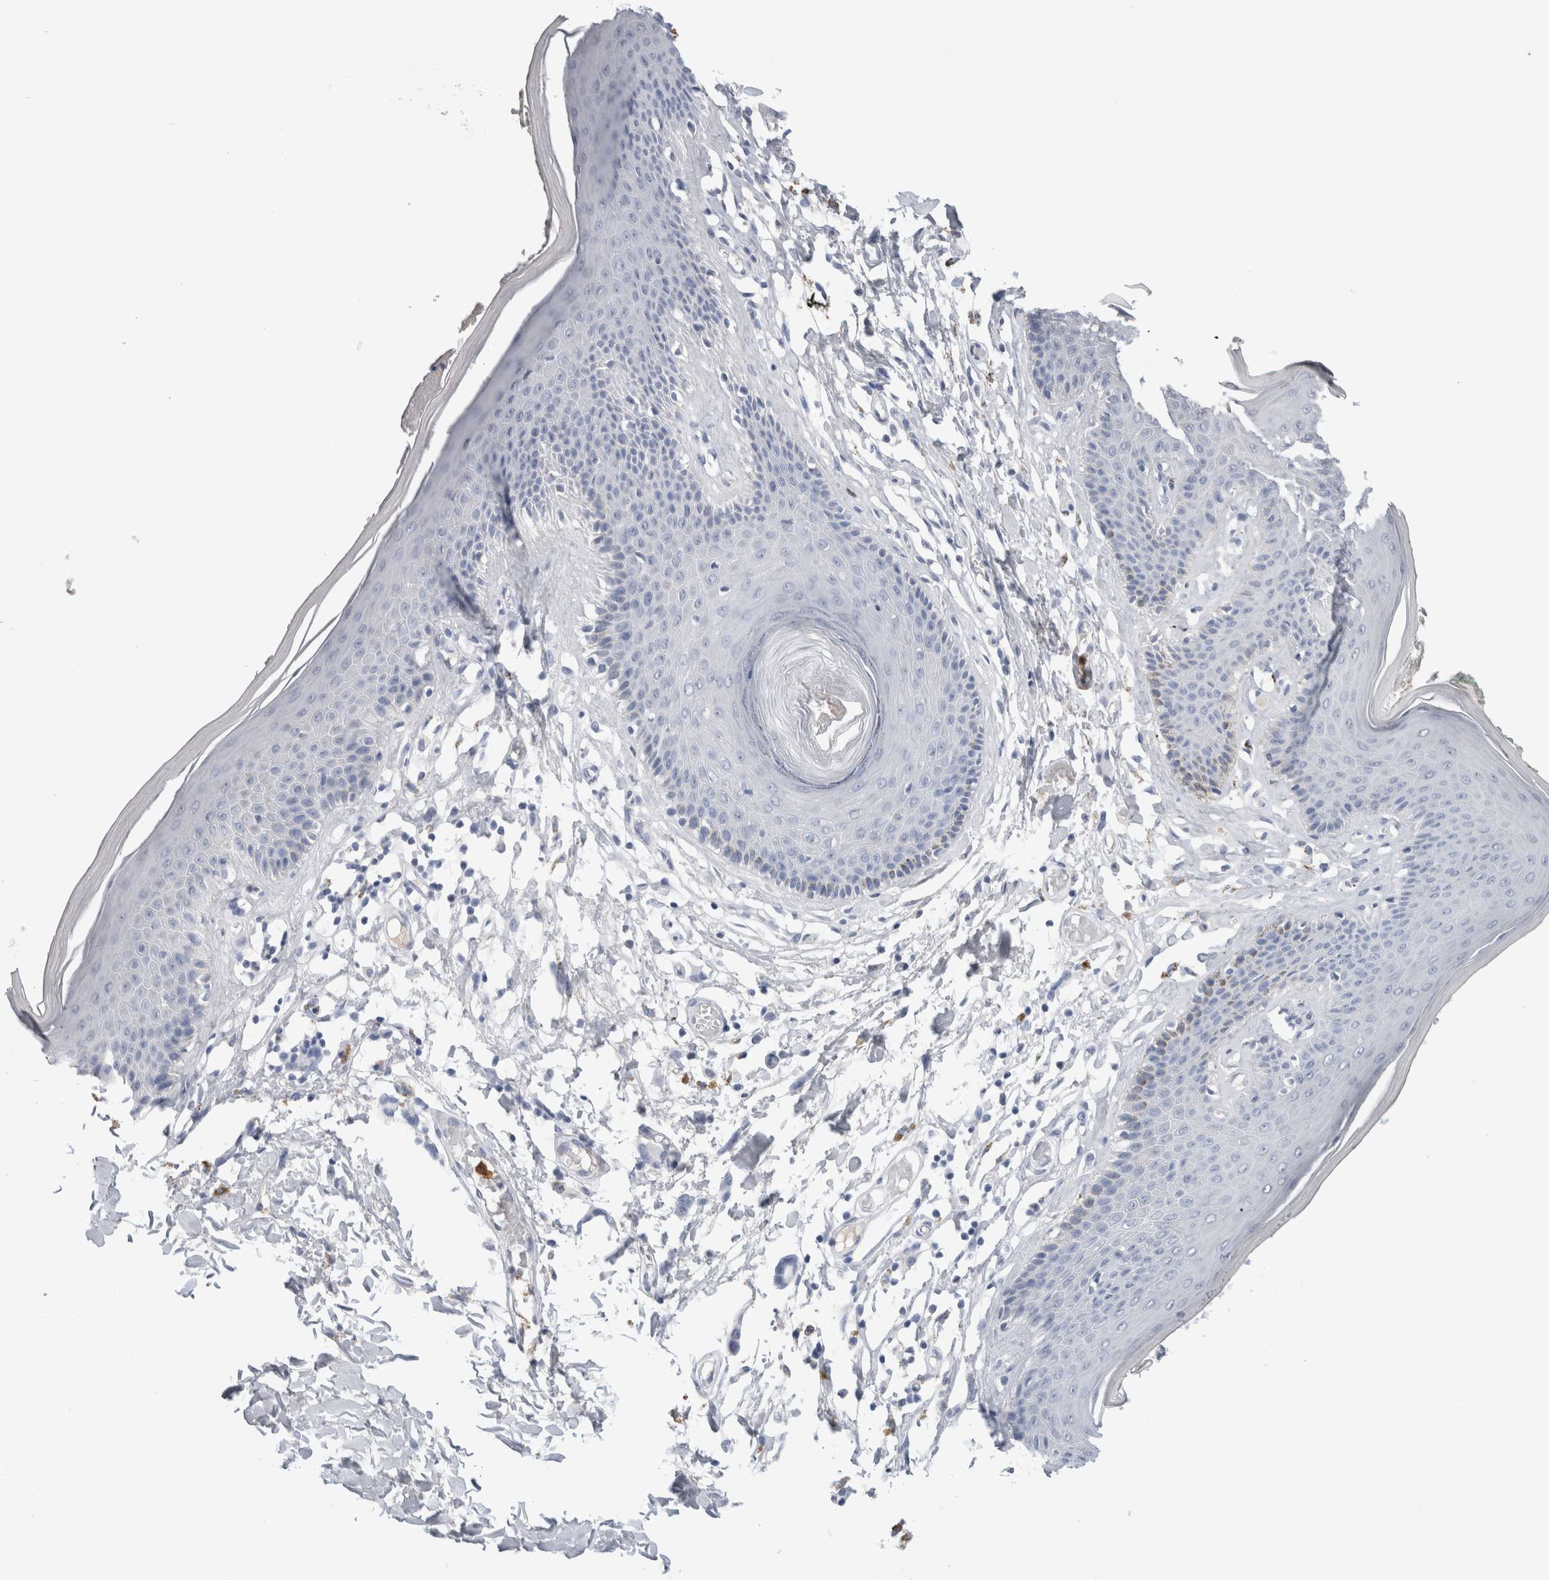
{"staining": {"intensity": "moderate", "quantity": "<25%", "location": "cytoplasmic/membranous"}, "tissue": "skin", "cell_type": "Epidermal cells", "image_type": "normal", "snomed": [{"axis": "morphology", "description": "Normal tissue, NOS"}, {"axis": "topography", "description": "Vulva"}], "caption": "DAB (3,3'-diaminobenzidine) immunohistochemical staining of normal skin exhibits moderate cytoplasmic/membranous protein positivity in about <25% of epidermal cells. The protein is stained brown, and the nuclei are stained in blue (DAB (3,3'-diaminobenzidine) IHC with brightfield microscopy, high magnification).", "gene": "S100A12", "patient": {"sex": "female", "age": 73}}